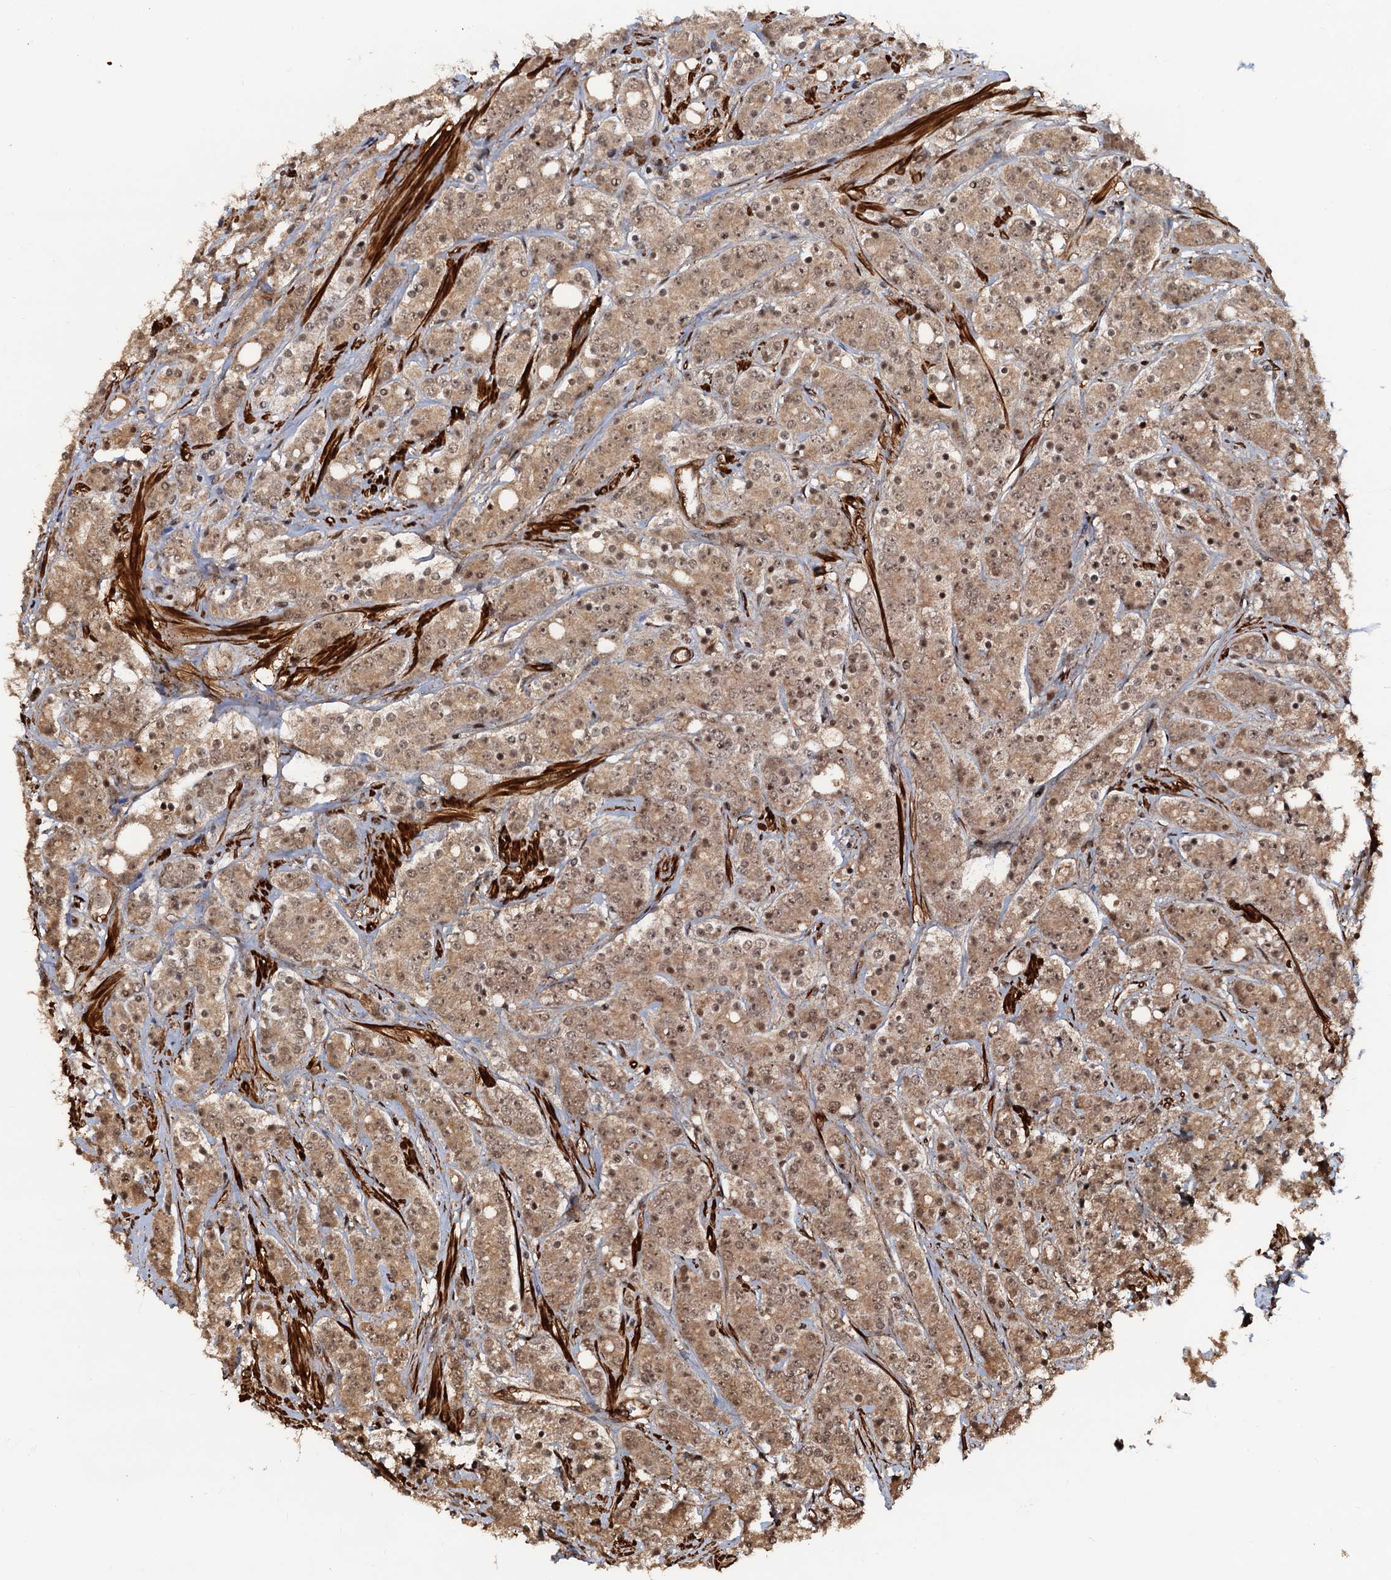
{"staining": {"intensity": "moderate", "quantity": ">75%", "location": "cytoplasmic/membranous,nuclear"}, "tissue": "prostate cancer", "cell_type": "Tumor cells", "image_type": "cancer", "snomed": [{"axis": "morphology", "description": "Adenocarcinoma, High grade"}, {"axis": "topography", "description": "Prostate"}], "caption": "Immunohistochemistry (IHC) photomicrograph of prostate high-grade adenocarcinoma stained for a protein (brown), which reveals medium levels of moderate cytoplasmic/membranous and nuclear positivity in approximately >75% of tumor cells.", "gene": "SNRNP25", "patient": {"sex": "male", "age": 62}}